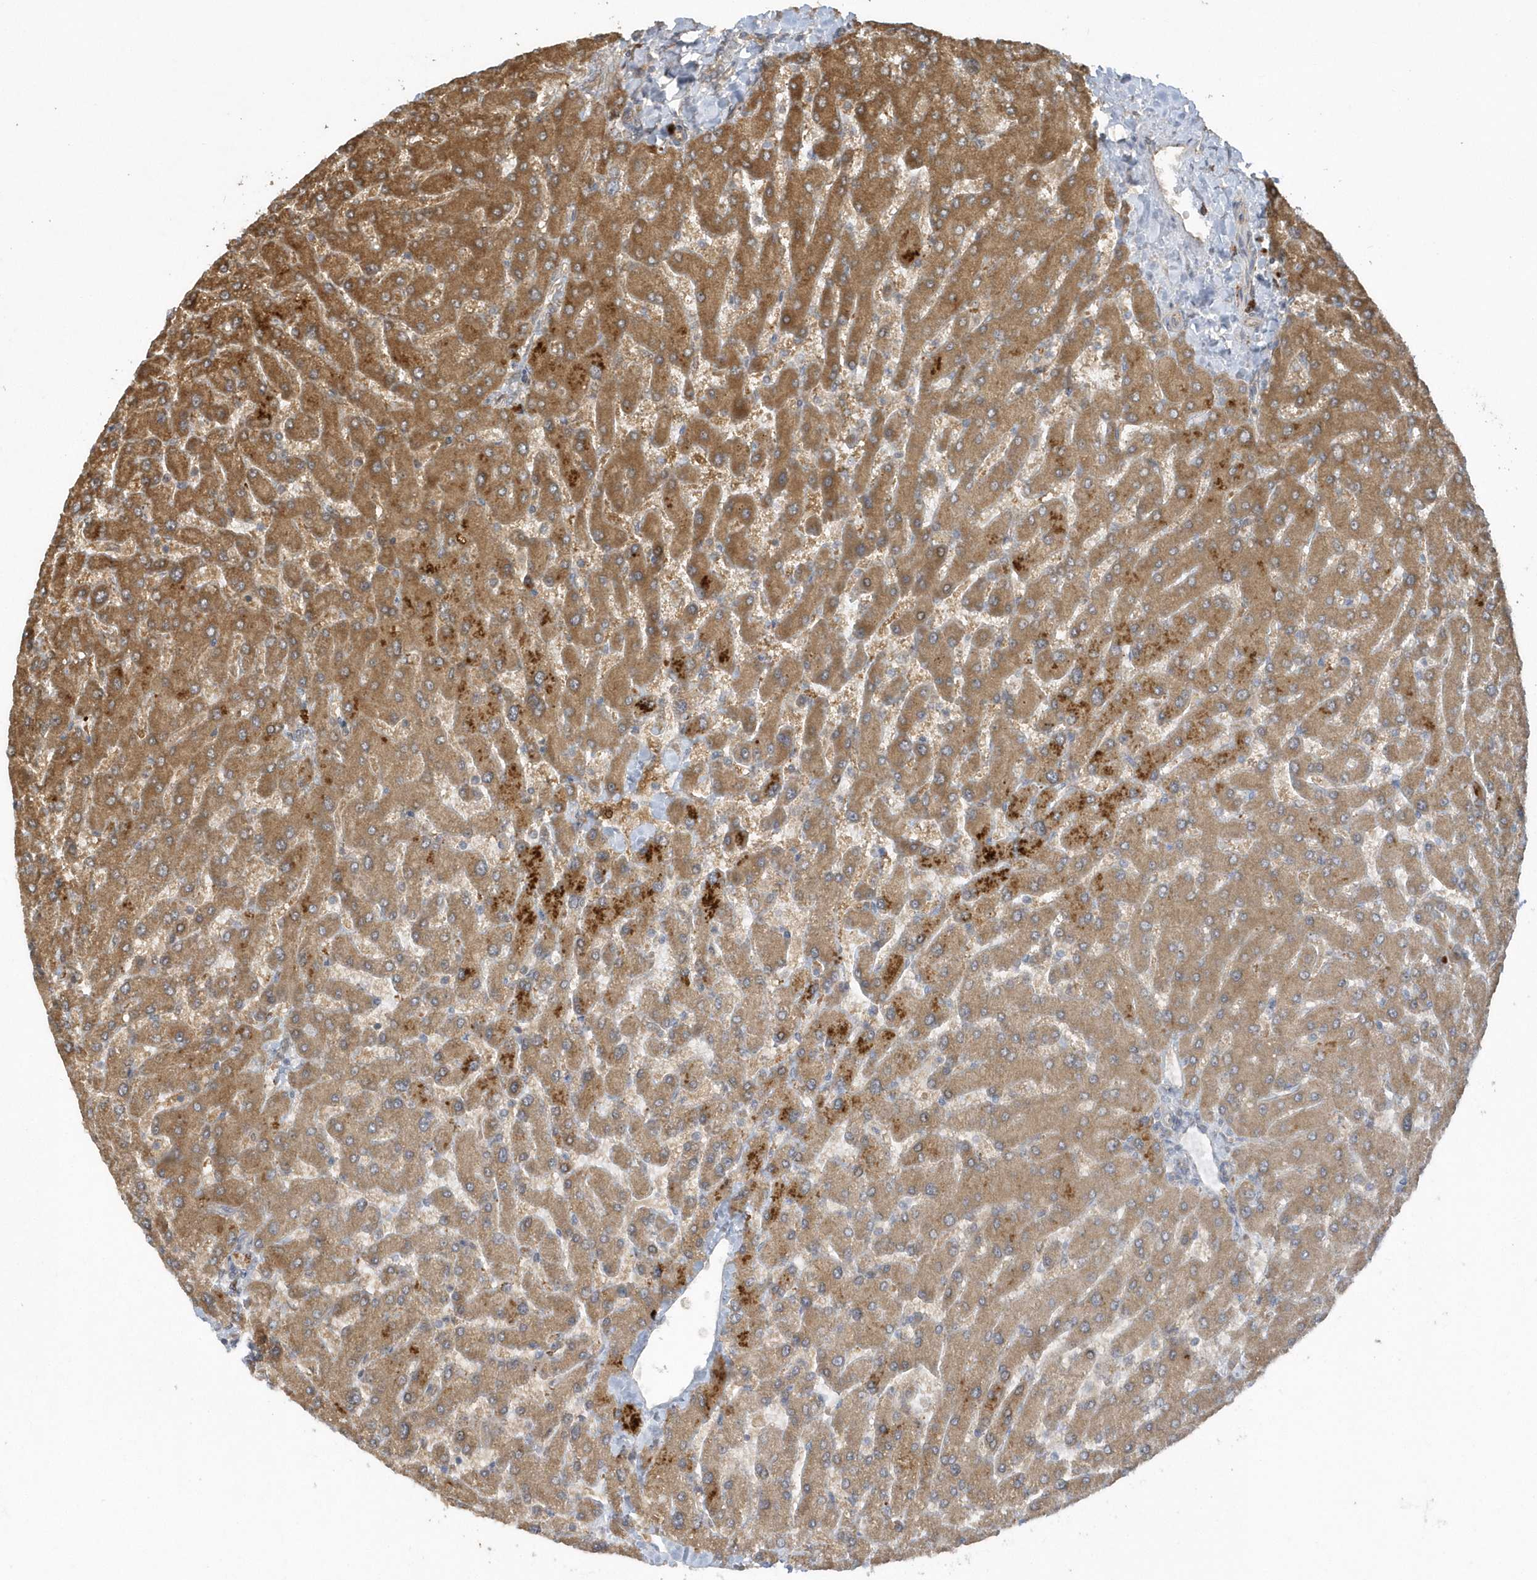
{"staining": {"intensity": "negative", "quantity": "none", "location": "none"}, "tissue": "liver", "cell_type": "Cholangiocytes", "image_type": "normal", "snomed": [{"axis": "morphology", "description": "Normal tissue, NOS"}, {"axis": "topography", "description": "Liver"}], "caption": "A histopathology image of liver stained for a protein demonstrates no brown staining in cholangiocytes.", "gene": "HERPUD1", "patient": {"sex": "male", "age": 55}}